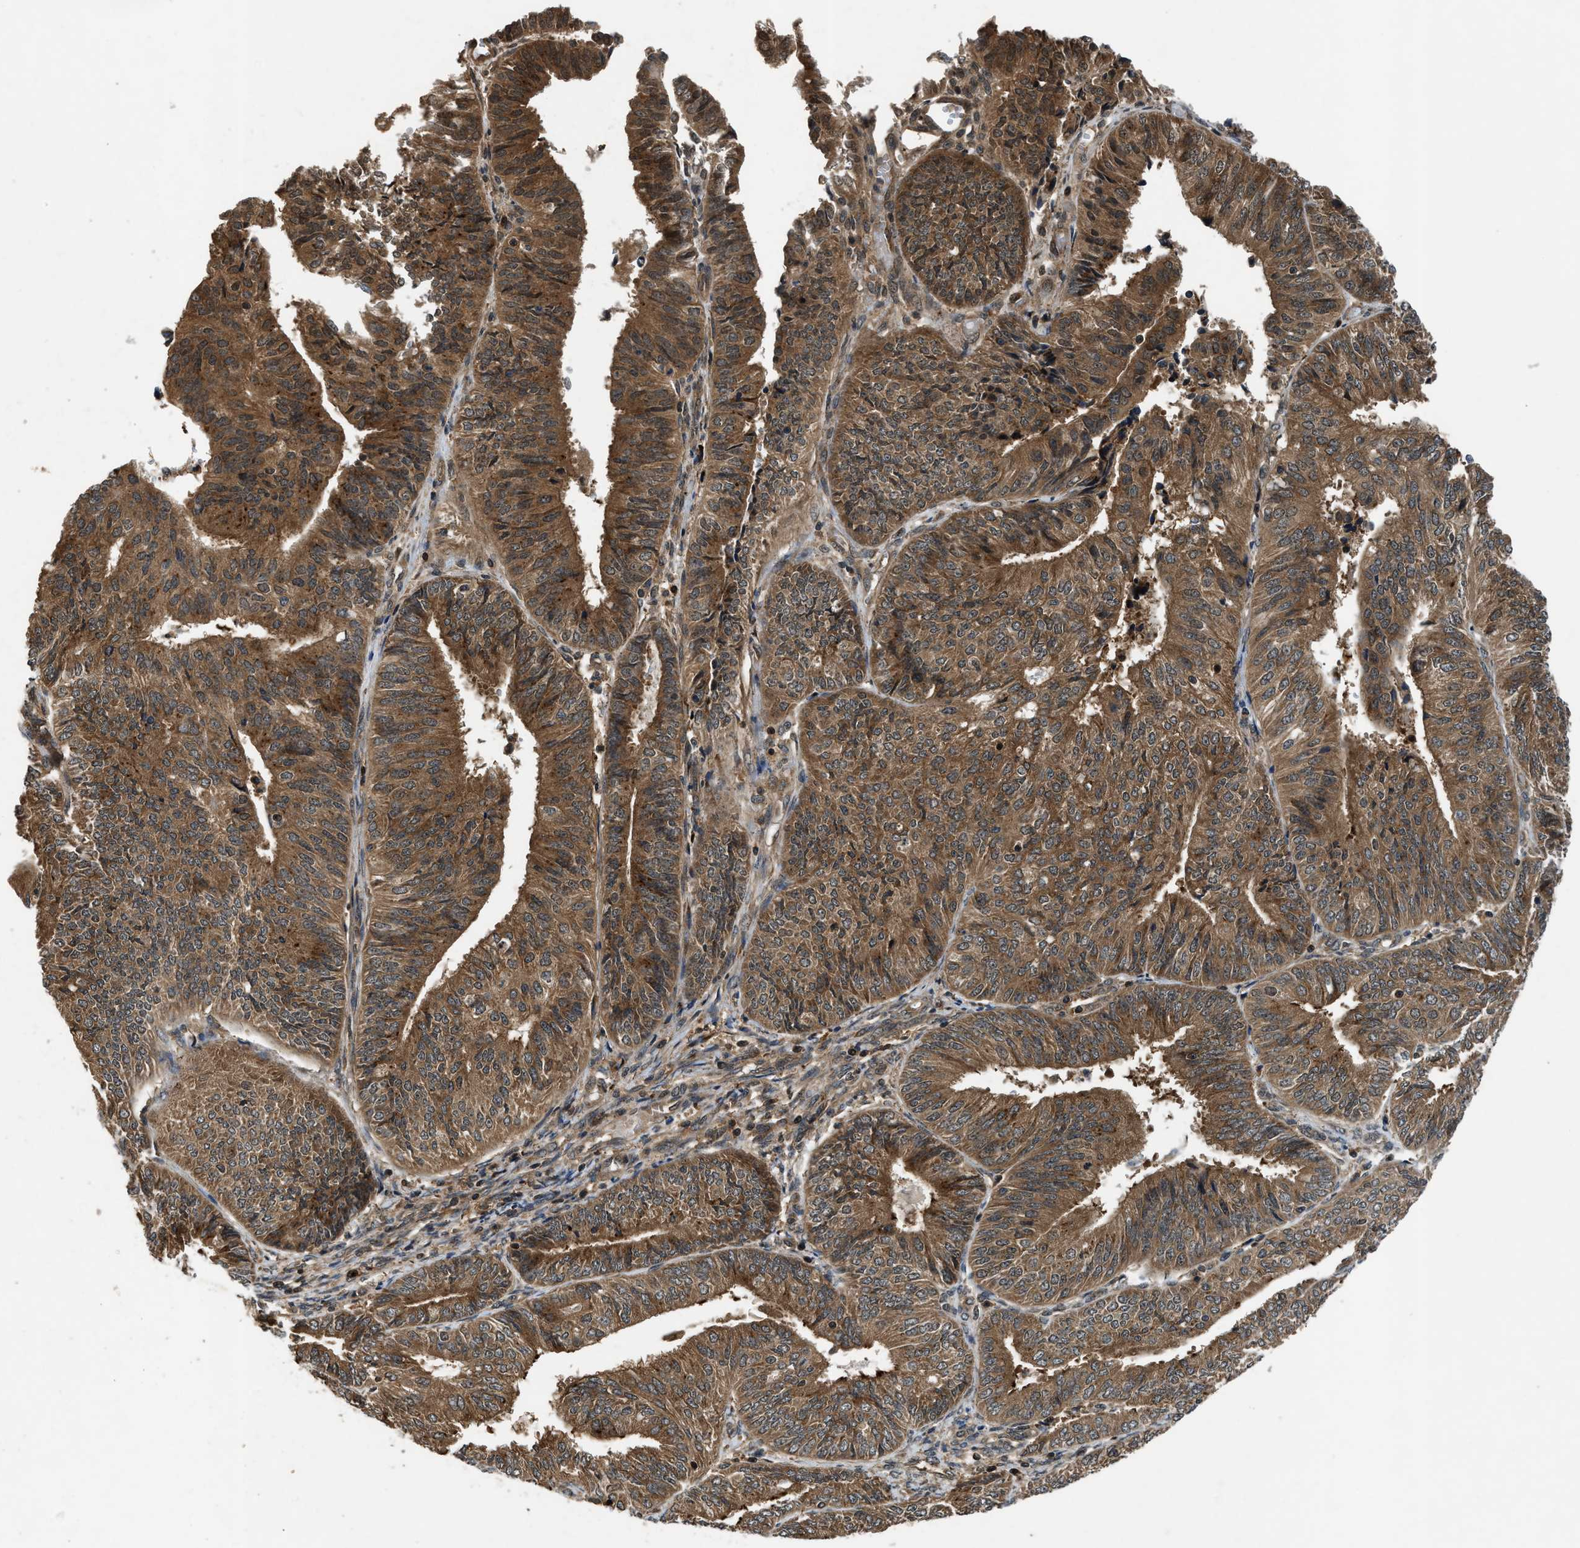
{"staining": {"intensity": "moderate", "quantity": ">75%", "location": "cytoplasmic/membranous"}, "tissue": "endometrial cancer", "cell_type": "Tumor cells", "image_type": "cancer", "snomed": [{"axis": "morphology", "description": "Adenocarcinoma, NOS"}, {"axis": "topography", "description": "Endometrium"}], "caption": "Immunohistochemistry of endometrial cancer (adenocarcinoma) demonstrates medium levels of moderate cytoplasmic/membranous staining in about >75% of tumor cells. Nuclei are stained in blue.", "gene": "RPS6KB1", "patient": {"sex": "female", "age": 58}}